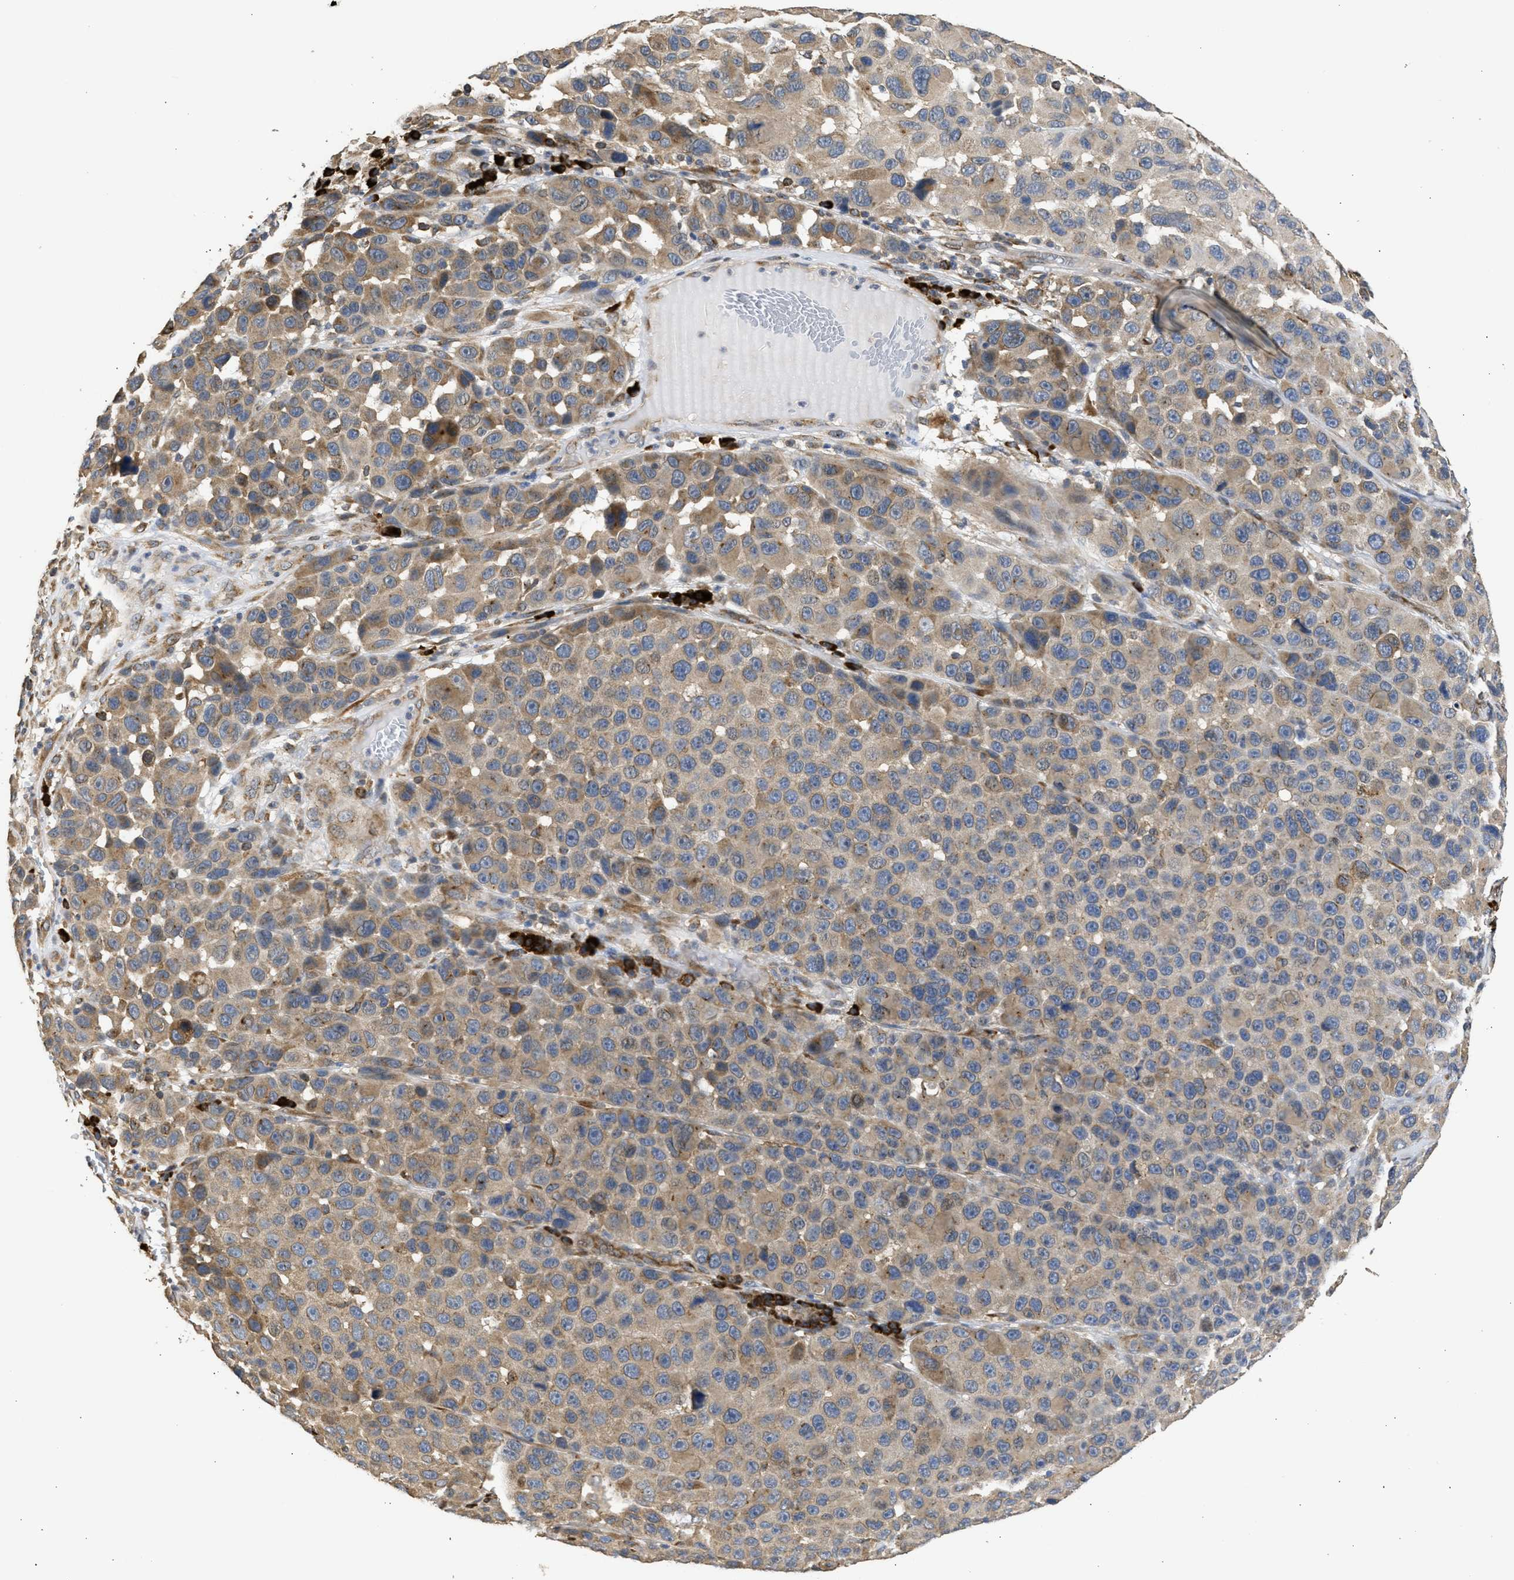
{"staining": {"intensity": "weak", "quantity": ">75%", "location": "cytoplasmic/membranous"}, "tissue": "melanoma", "cell_type": "Tumor cells", "image_type": "cancer", "snomed": [{"axis": "morphology", "description": "Malignant melanoma, NOS"}, {"axis": "topography", "description": "Skin"}], "caption": "This image reveals malignant melanoma stained with immunohistochemistry (IHC) to label a protein in brown. The cytoplasmic/membranous of tumor cells show weak positivity for the protein. Nuclei are counter-stained blue.", "gene": "DNAJC1", "patient": {"sex": "male", "age": 53}}